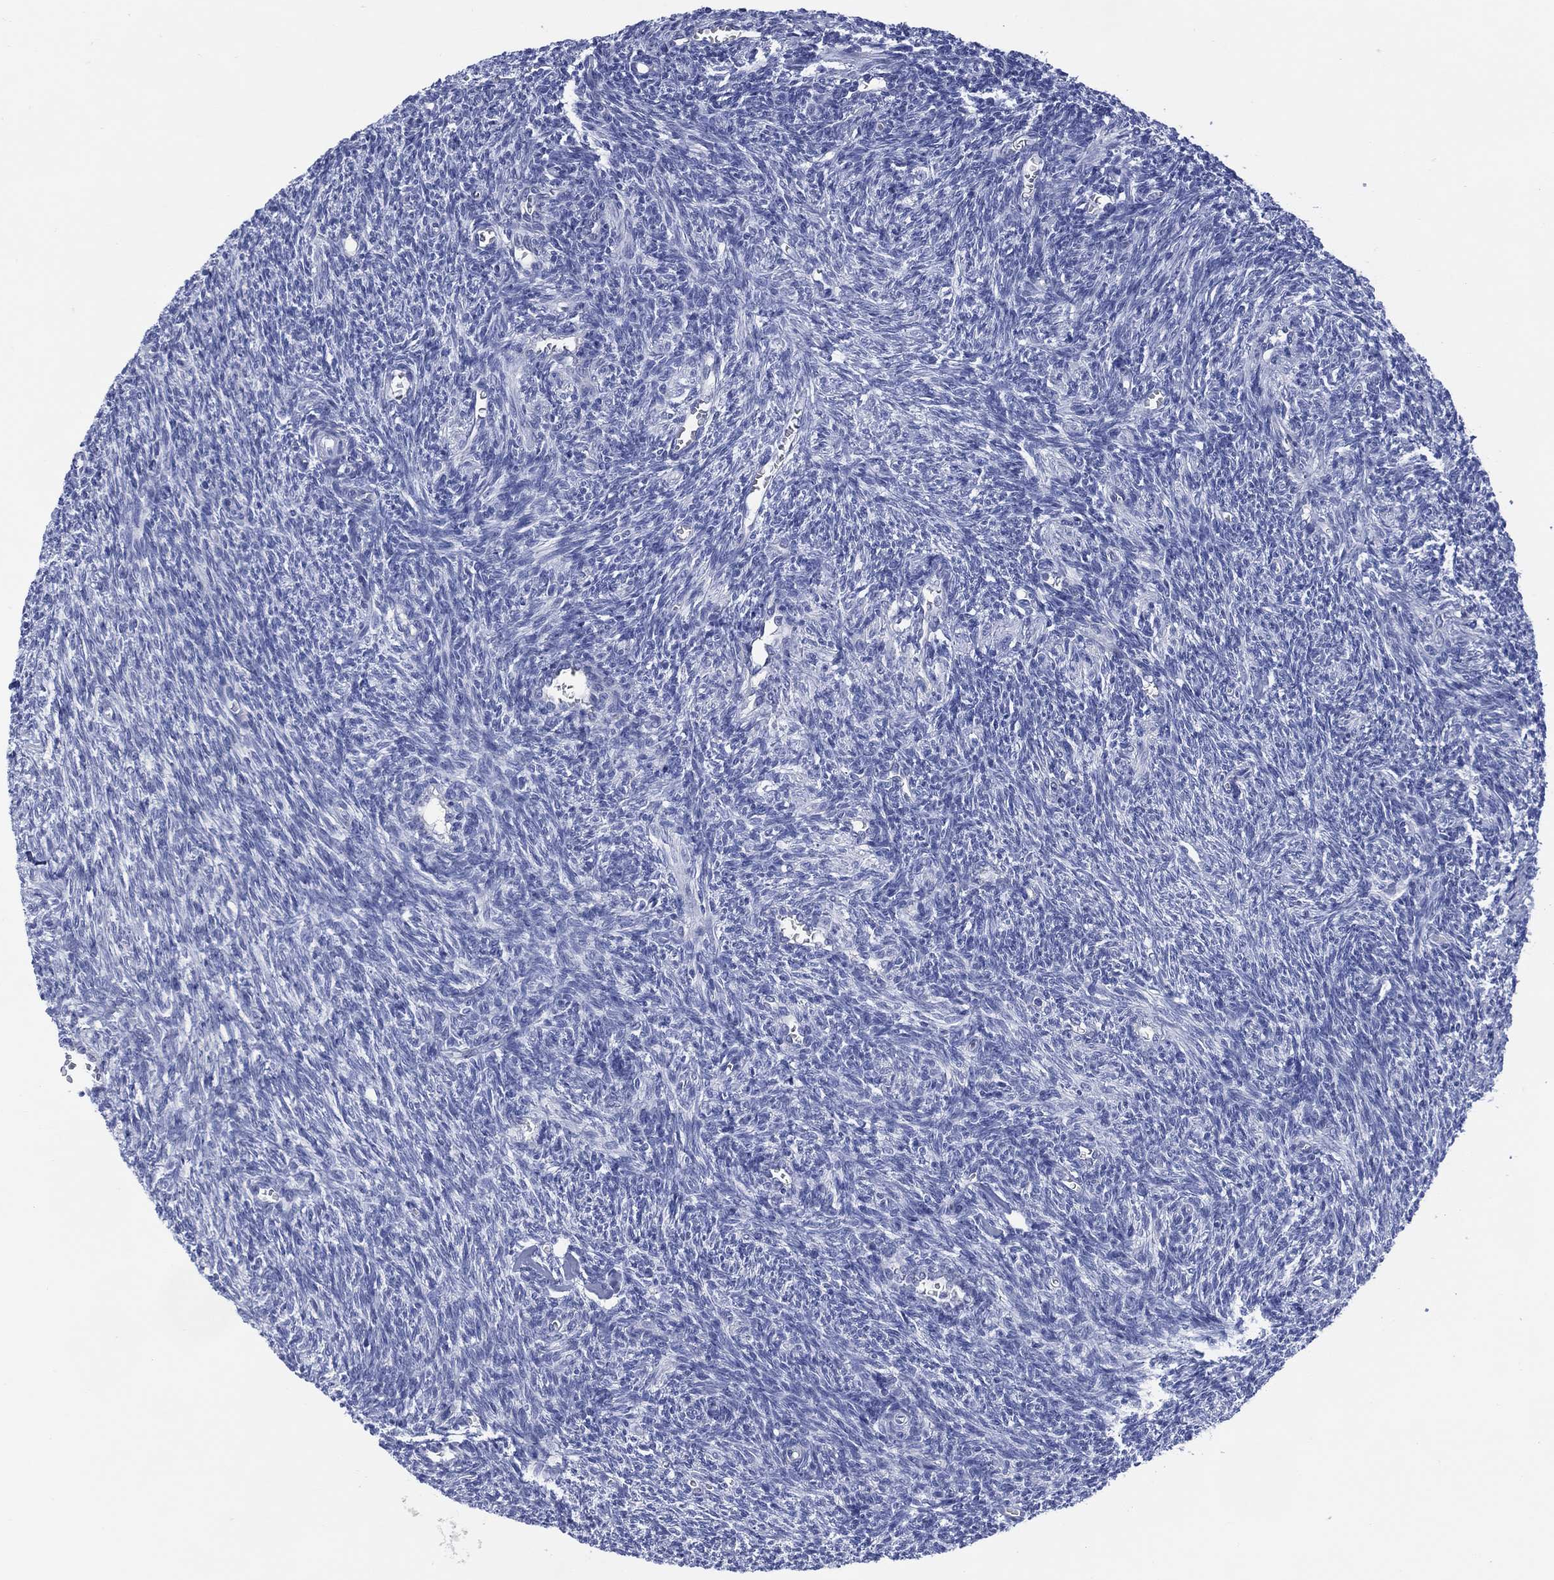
{"staining": {"intensity": "negative", "quantity": "none", "location": "none"}, "tissue": "ovary", "cell_type": "Ovarian stroma cells", "image_type": "normal", "snomed": [{"axis": "morphology", "description": "Normal tissue, NOS"}, {"axis": "topography", "description": "Ovary"}], "caption": "This is an immunohistochemistry photomicrograph of unremarkable ovary. There is no staining in ovarian stroma cells.", "gene": "DDI1", "patient": {"sex": "female", "age": 27}}